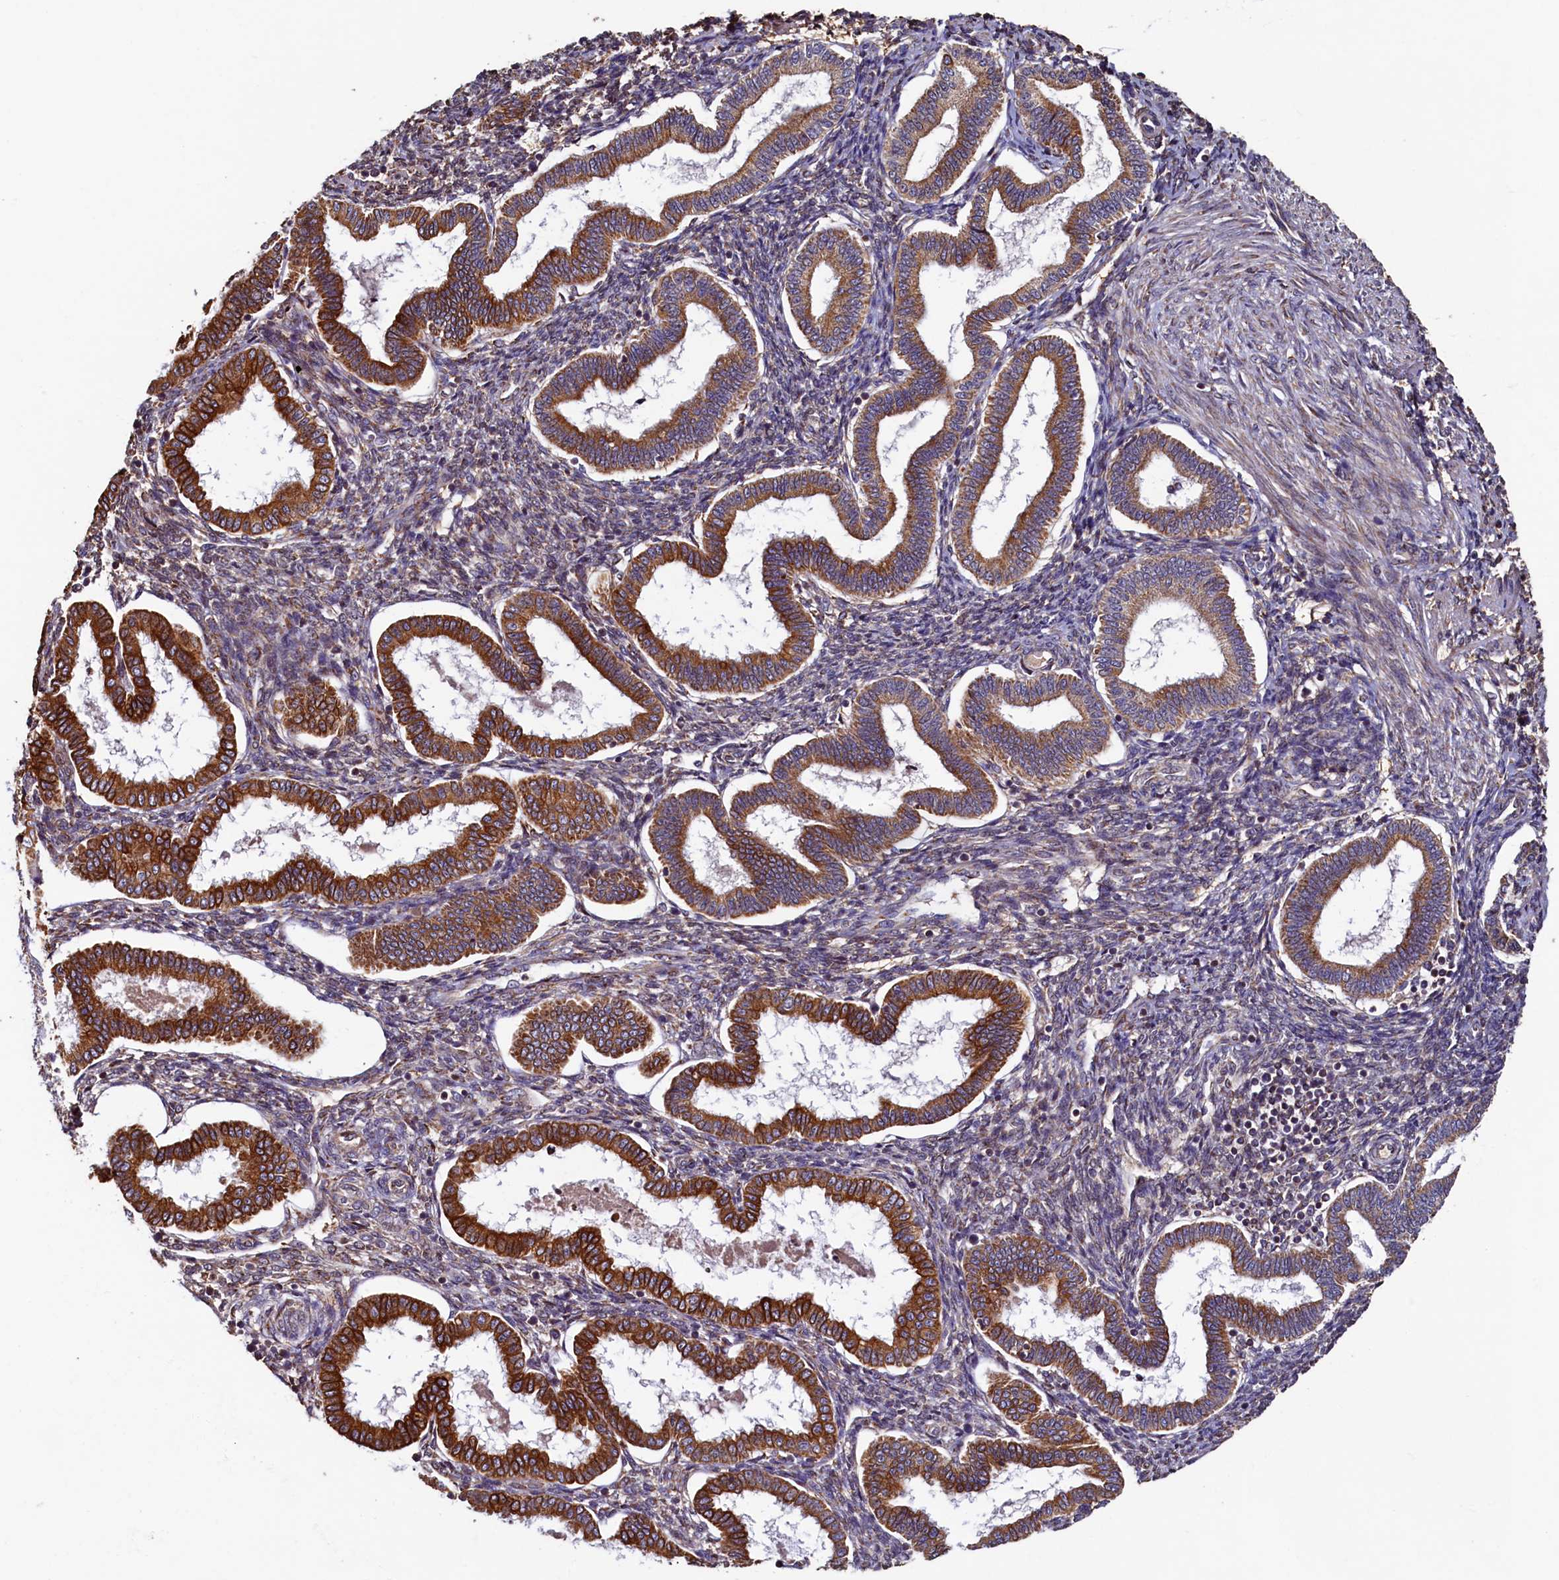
{"staining": {"intensity": "moderate", "quantity": "25%-75%", "location": "cytoplasmic/membranous"}, "tissue": "endometrium", "cell_type": "Cells in endometrial stroma", "image_type": "normal", "snomed": [{"axis": "morphology", "description": "Normal tissue, NOS"}, {"axis": "topography", "description": "Endometrium"}], "caption": "This photomicrograph shows immunohistochemistry staining of unremarkable human endometrium, with medium moderate cytoplasmic/membranous positivity in about 25%-75% of cells in endometrial stroma.", "gene": "NCKAP5L", "patient": {"sex": "female", "age": 24}}